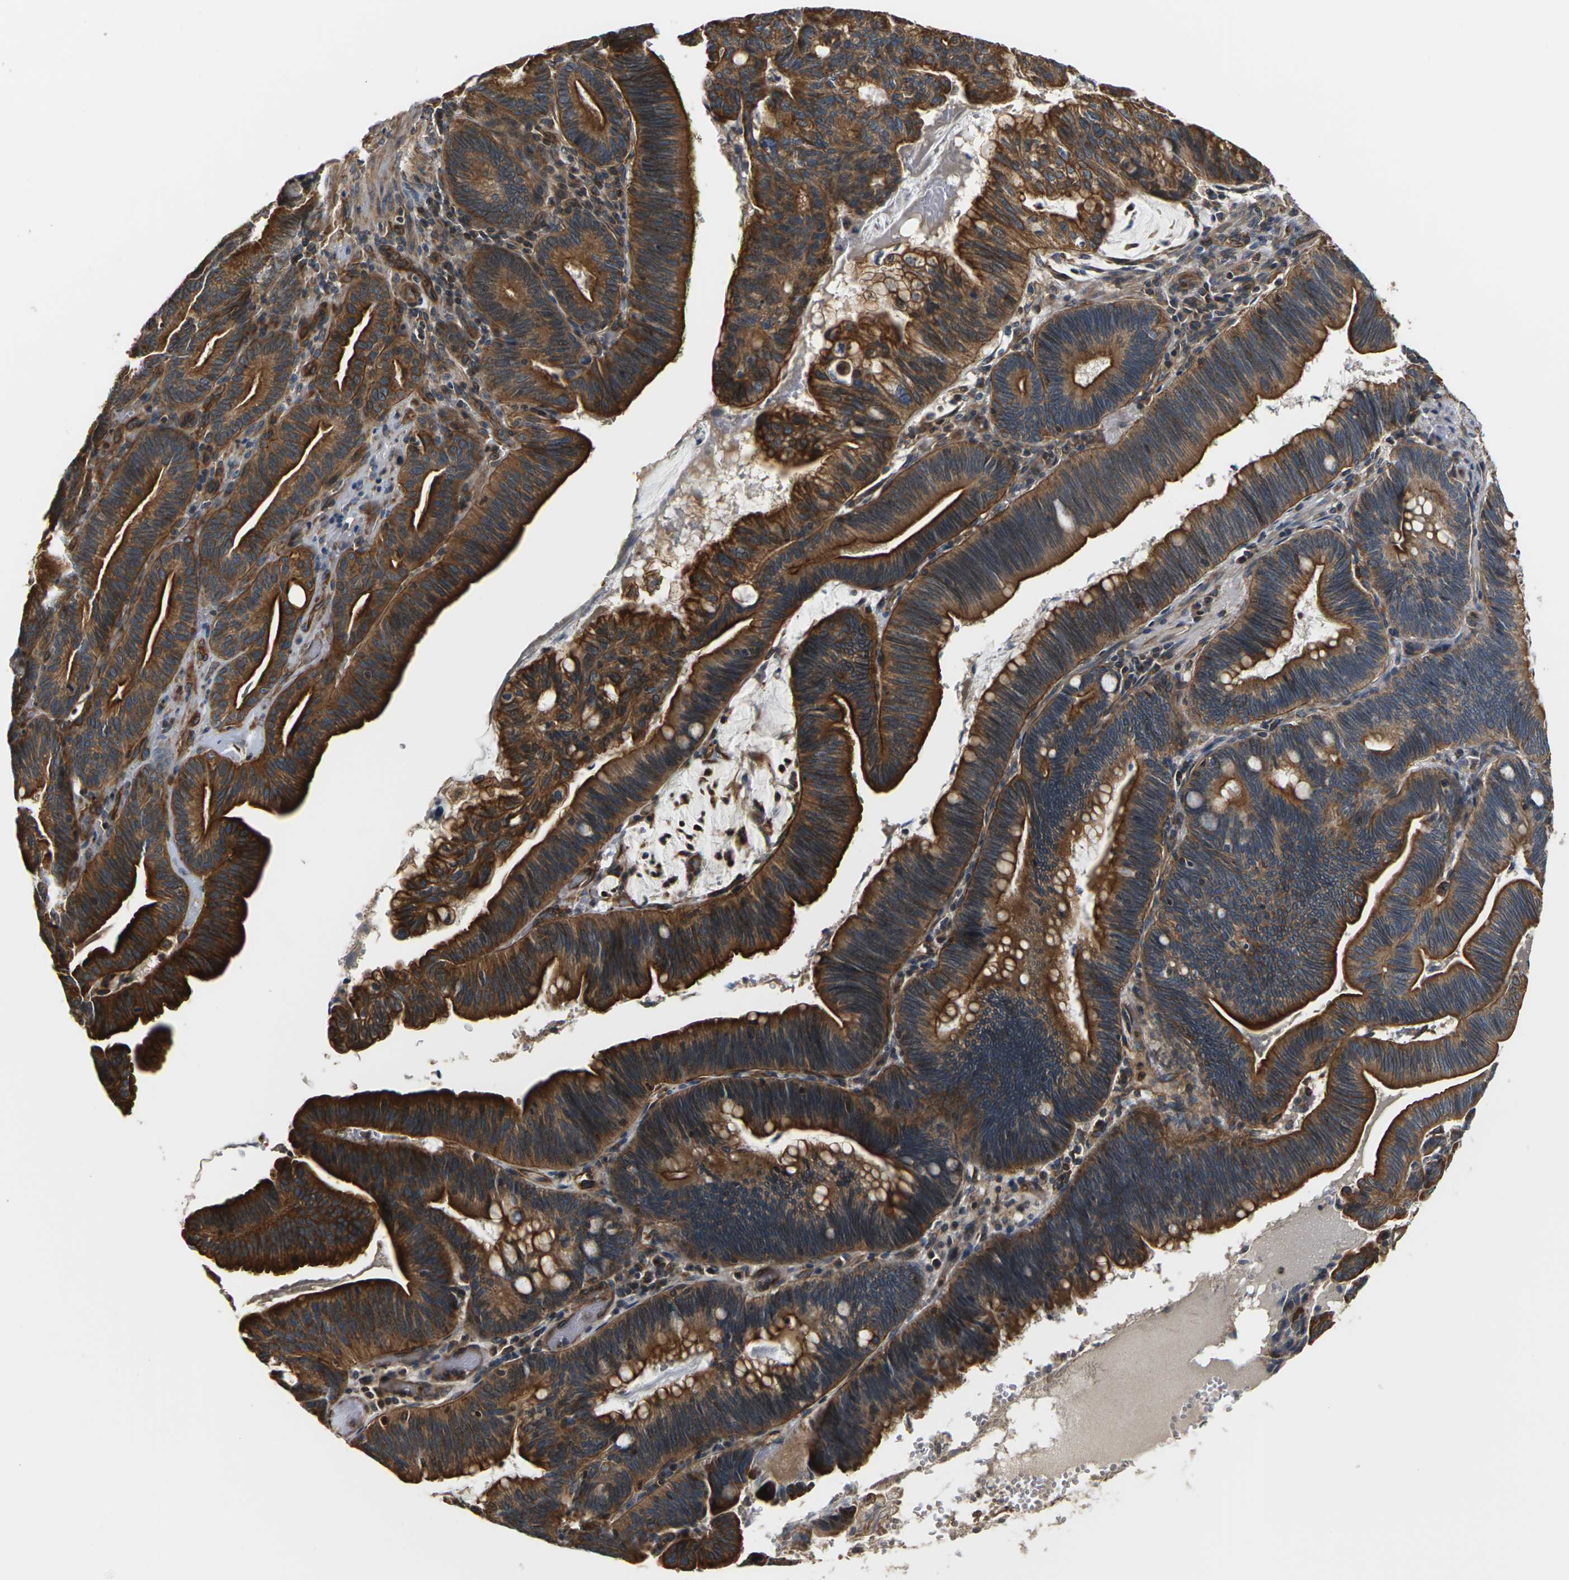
{"staining": {"intensity": "strong", "quantity": ">75%", "location": "cytoplasmic/membranous"}, "tissue": "pancreatic cancer", "cell_type": "Tumor cells", "image_type": "cancer", "snomed": [{"axis": "morphology", "description": "Adenocarcinoma, NOS"}, {"axis": "topography", "description": "Pancreas"}], "caption": "Pancreatic adenocarcinoma stained with a protein marker shows strong staining in tumor cells.", "gene": "PCDHB4", "patient": {"sex": "male", "age": 82}}